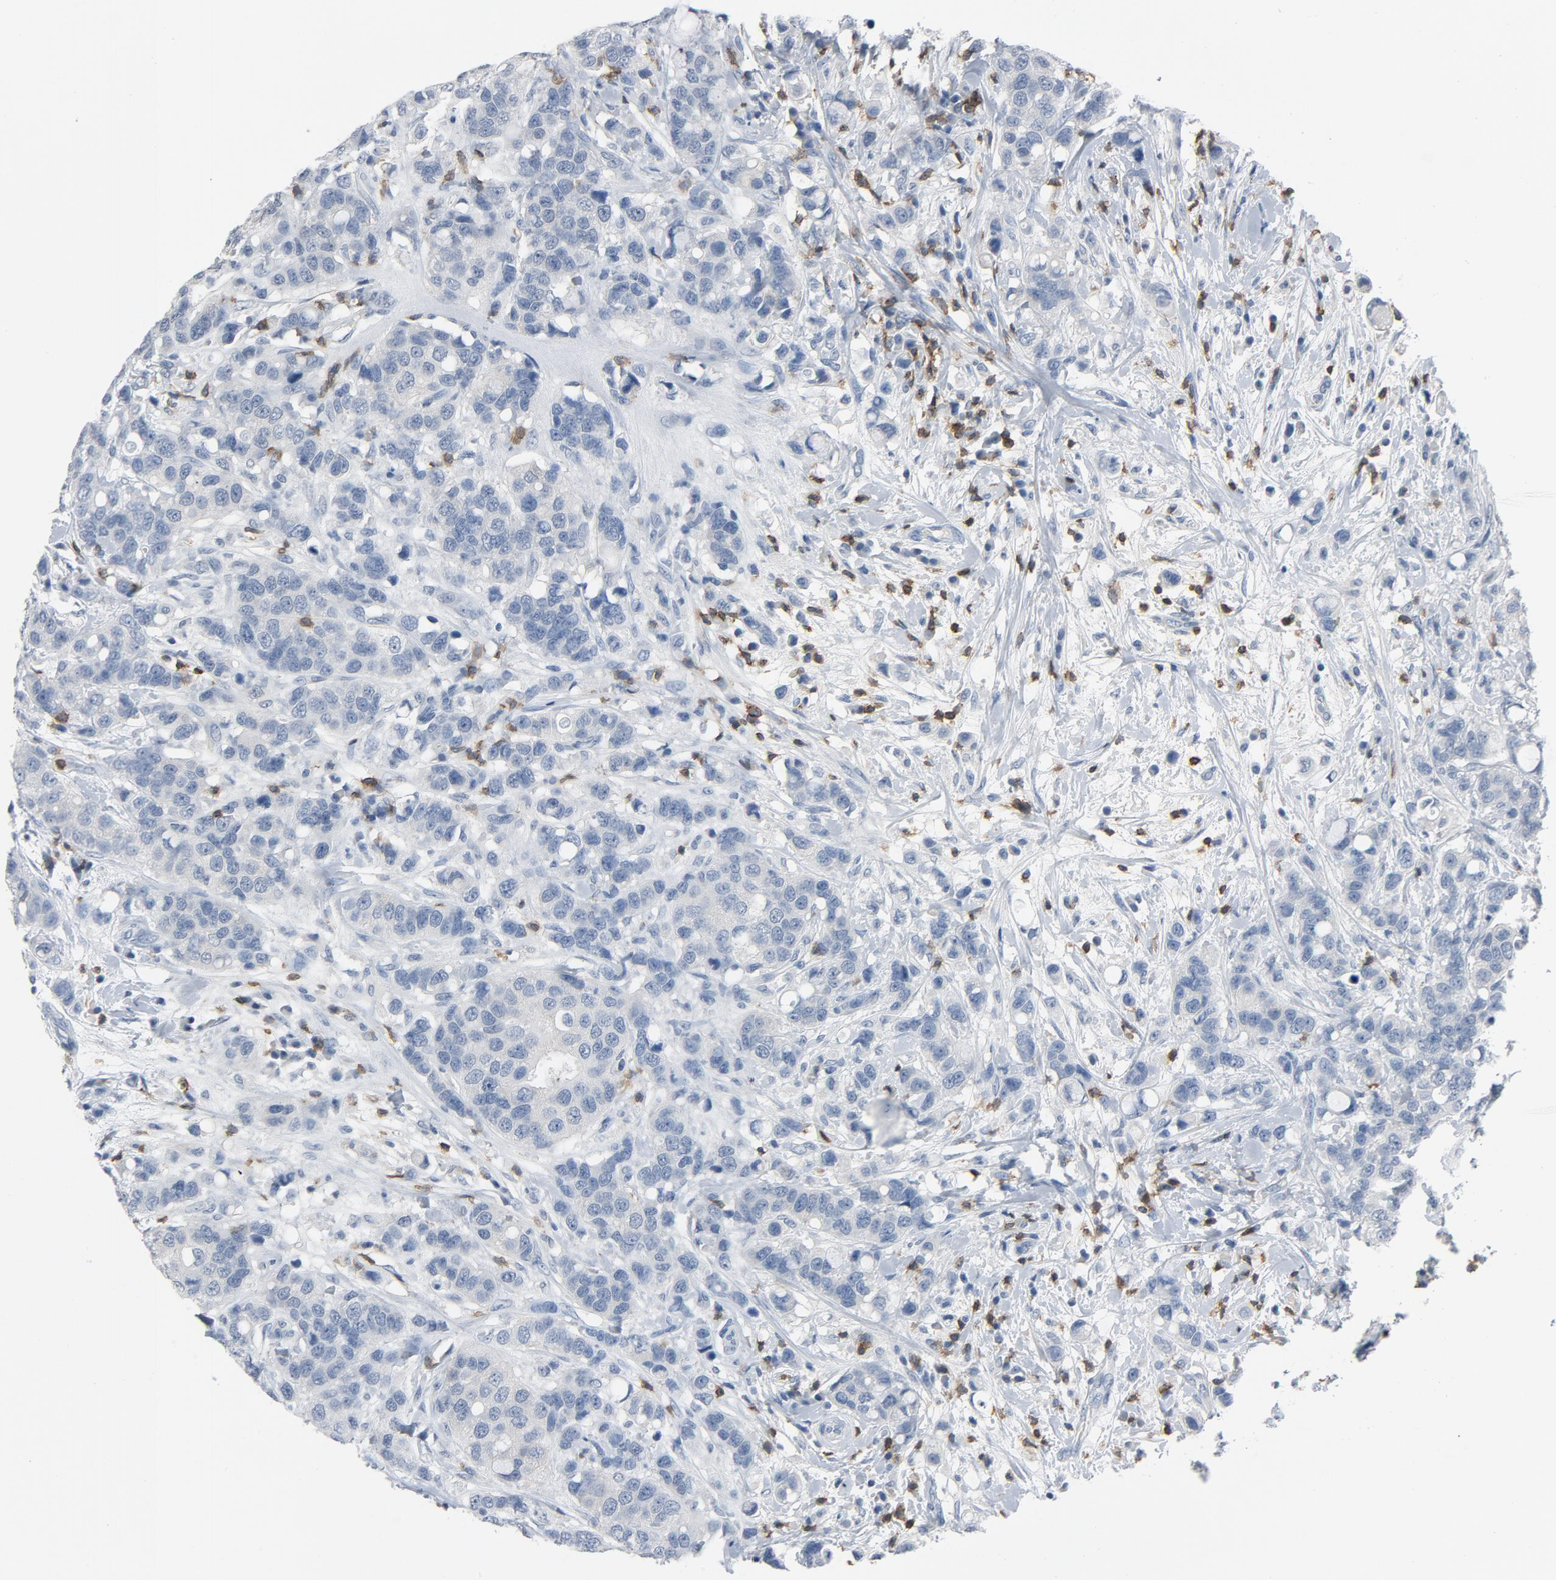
{"staining": {"intensity": "negative", "quantity": "none", "location": "none"}, "tissue": "breast cancer", "cell_type": "Tumor cells", "image_type": "cancer", "snomed": [{"axis": "morphology", "description": "Duct carcinoma"}, {"axis": "topography", "description": "Breast"}], "caption": "Breast cancer was stained to show a protein in brown. There is no significant positivity in tumor cells.", "gene": "LCK", "patient": {"sex": "female", "age": 27}}